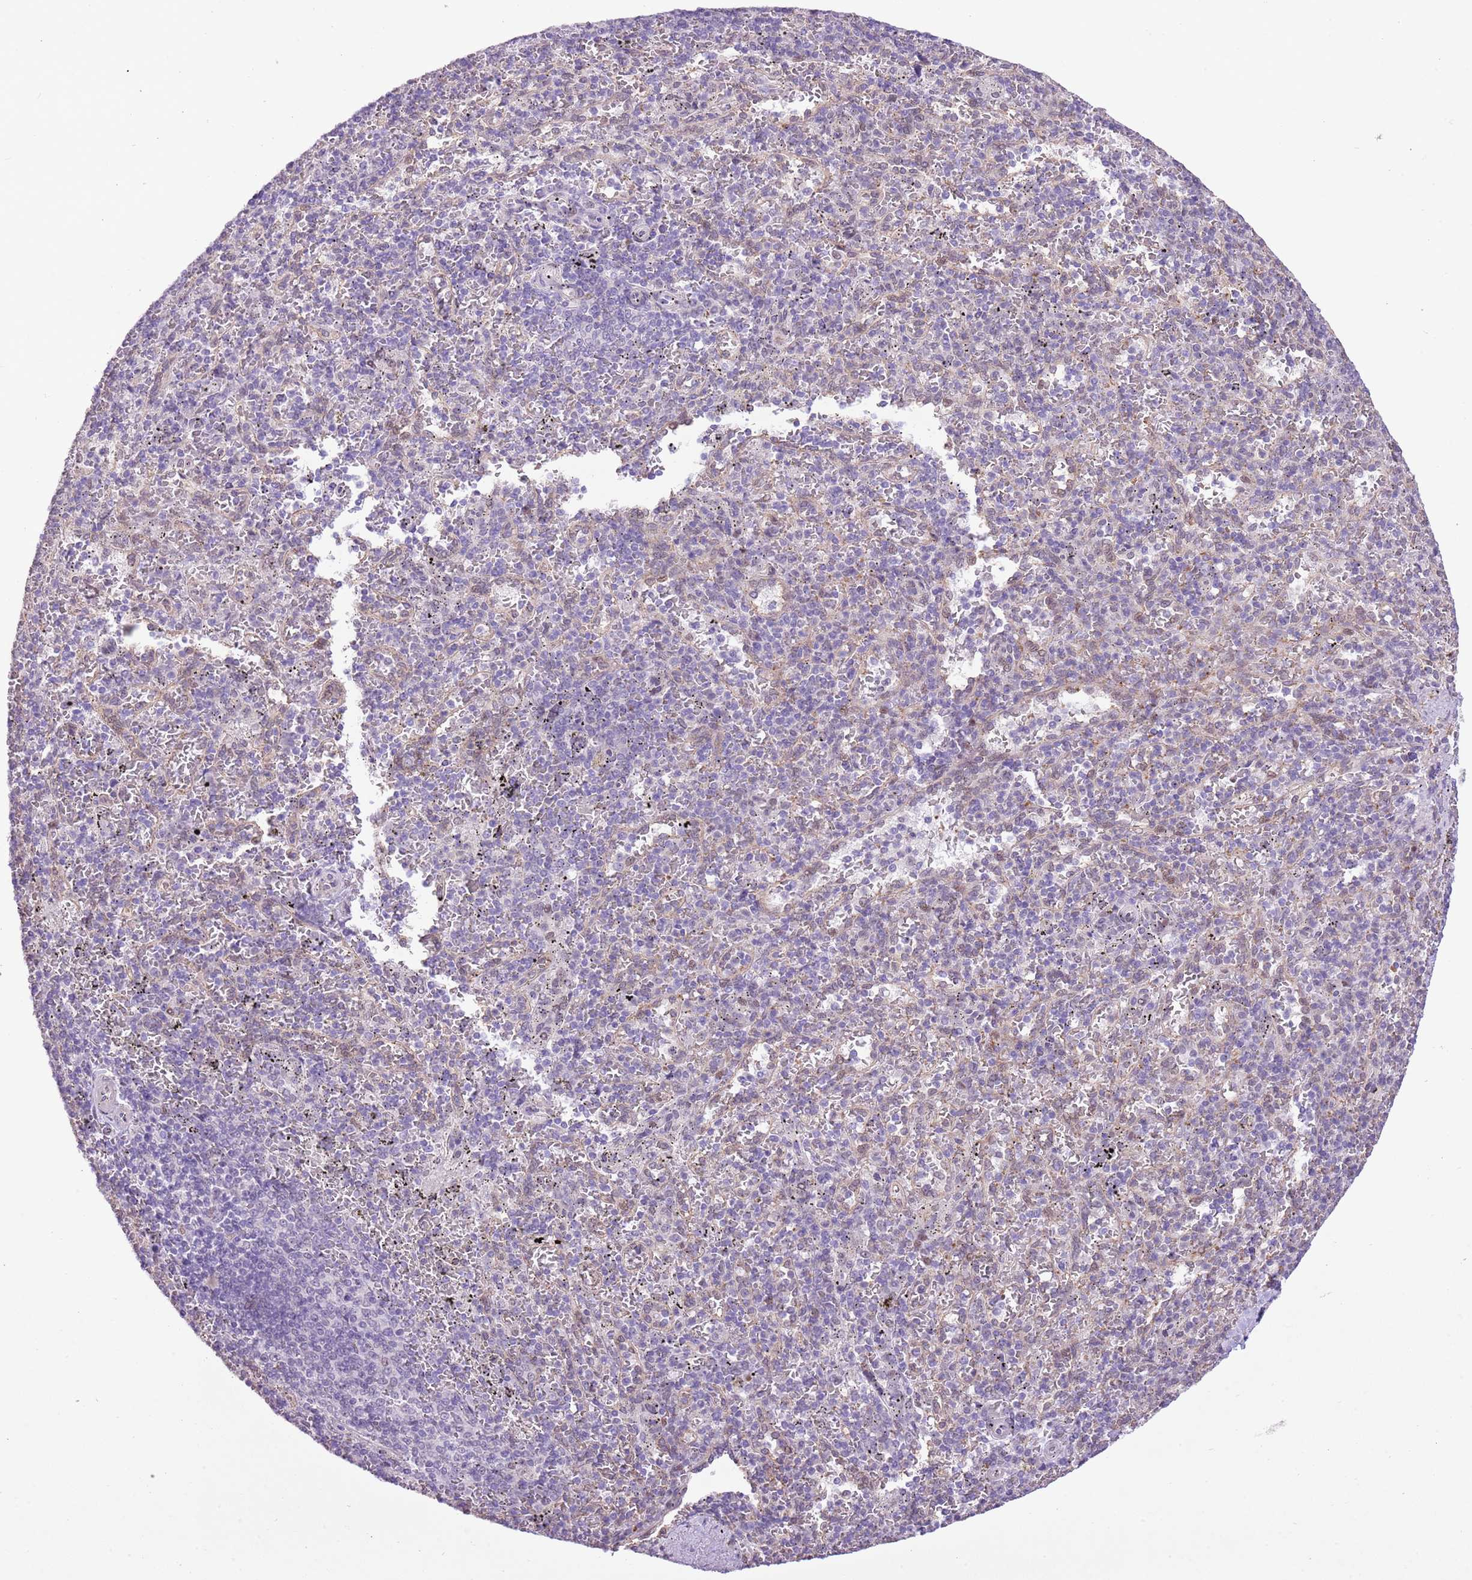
{"staining": {"intensity": "negative", "quantity": "none", "location": "none"}, "tissue": "spleen", "cell_type": "Cells in red pulp", "image_type": "normal", "snomed": [{"axis": "morphology", "description": "Normal tissue, NOS"}, {"axis": "topography", "description": "Spleen"}], "caption": "A high-resolution image shows immunohistochemistry staining of benign spleen, which demonstrates no significant expression in cells in red pulp. Brightfield microscopy of immunohistochemistry (IHC) stained with DAB (3,3'-diaminobenzidine) (brown) and hematoxylin (blue), captured at high magnification.", "gene": "NACC2", "patient": {"sex": "male", "age": 82}}